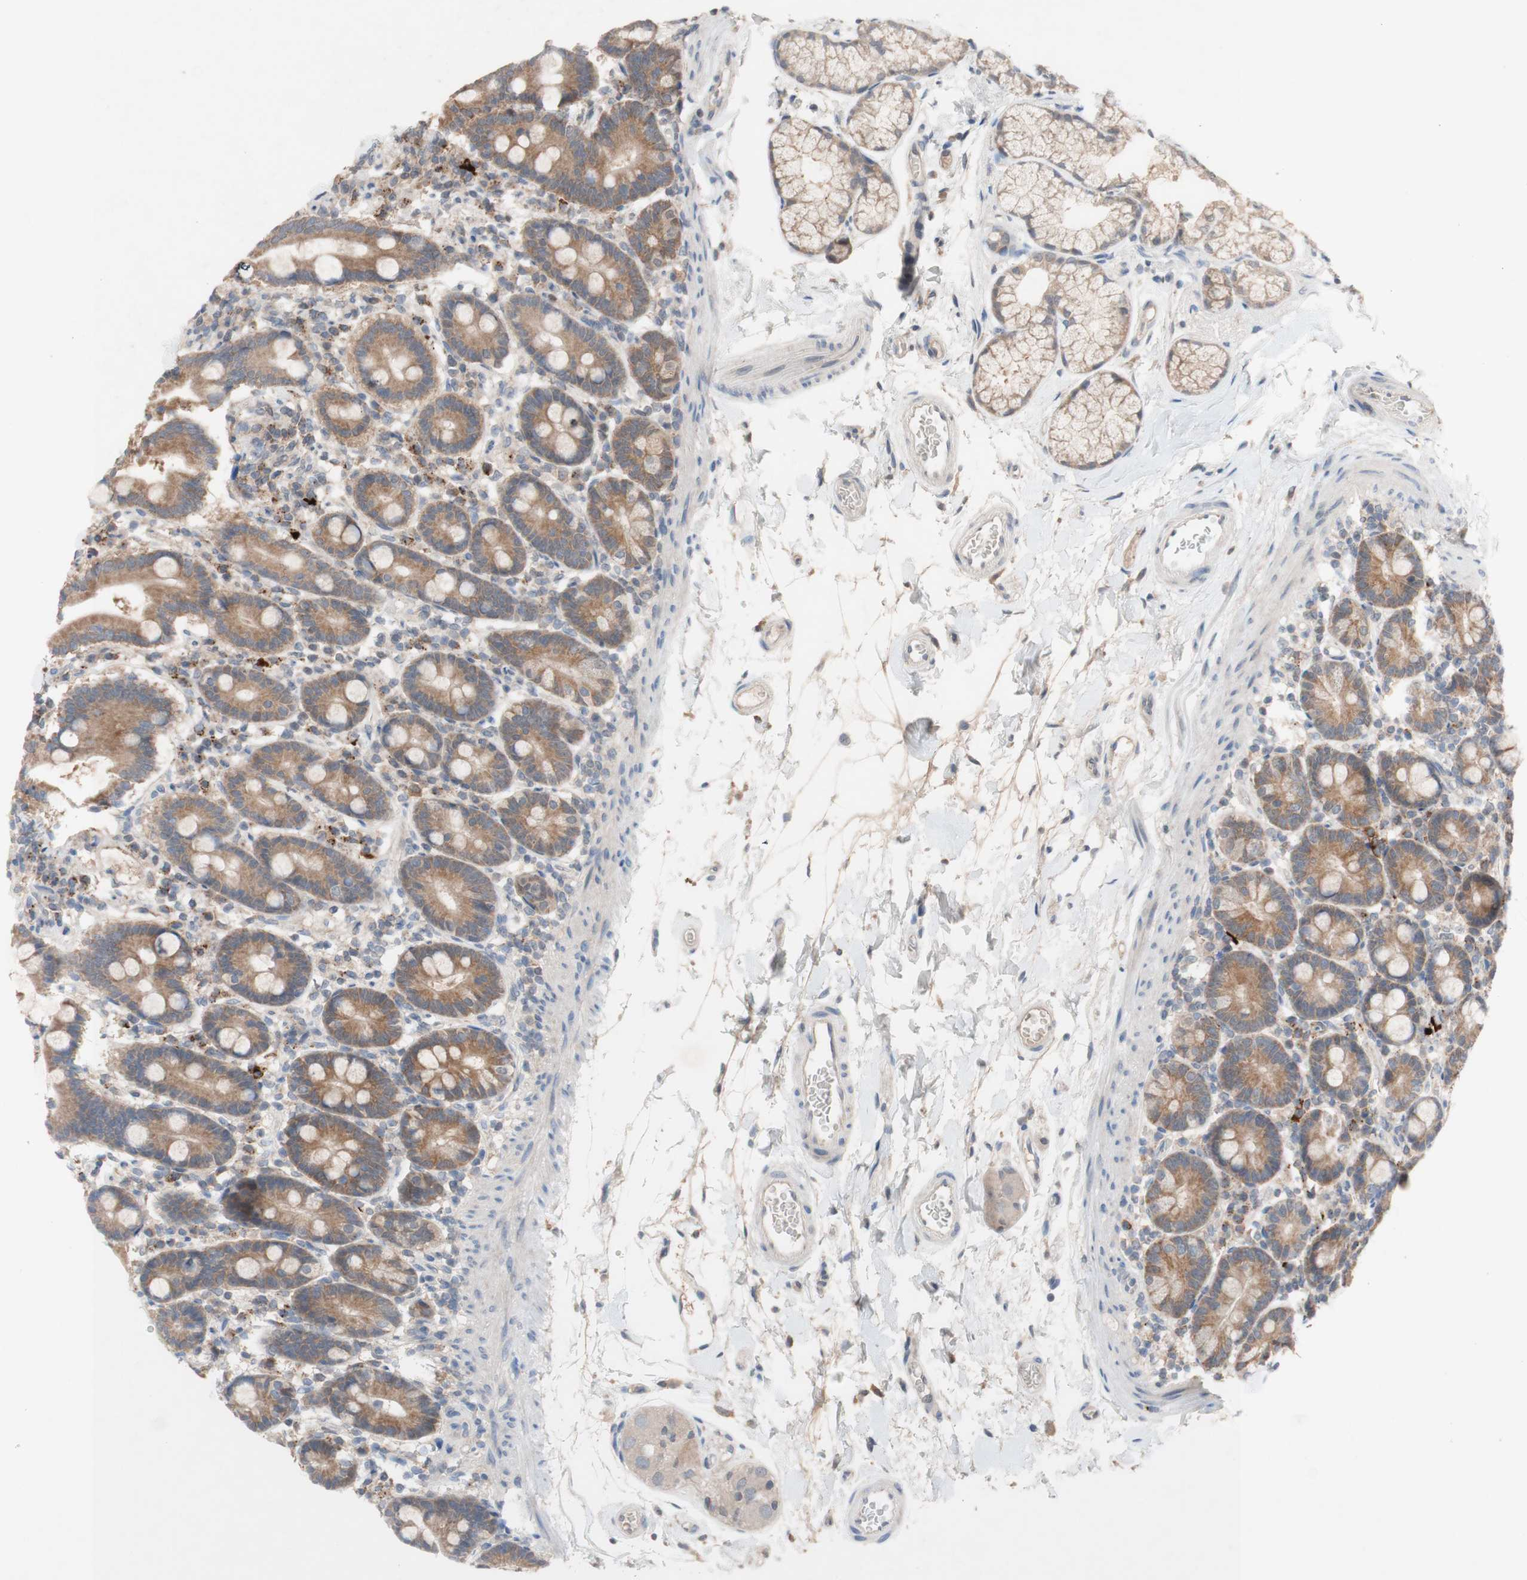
{"staining": {"intensity": "moderate", "quantity": ">75%", "location": "cytoplasmic/membranous"}, "tissue": "duodenum", "cell_type": "Glandular cells", "image_type": "normal", "snomed": [{"axis": "morphology", "description": "Normal tissue, NOS"}, {"axis": "topography", "description": "Duodenum"}], "caption": "The immunohistochemical stain shows moderate cytoplasmic/membranous positivity in glandular cells of unremarkable duodenum. Using DAB (3,3'-diaminobenzidine) (brown) and hematoxylin (blue) stains, captured at high magnification using brightfield microscopy.", "gene": "PEX2", "patient": {"sex": "male", "age": 54}}